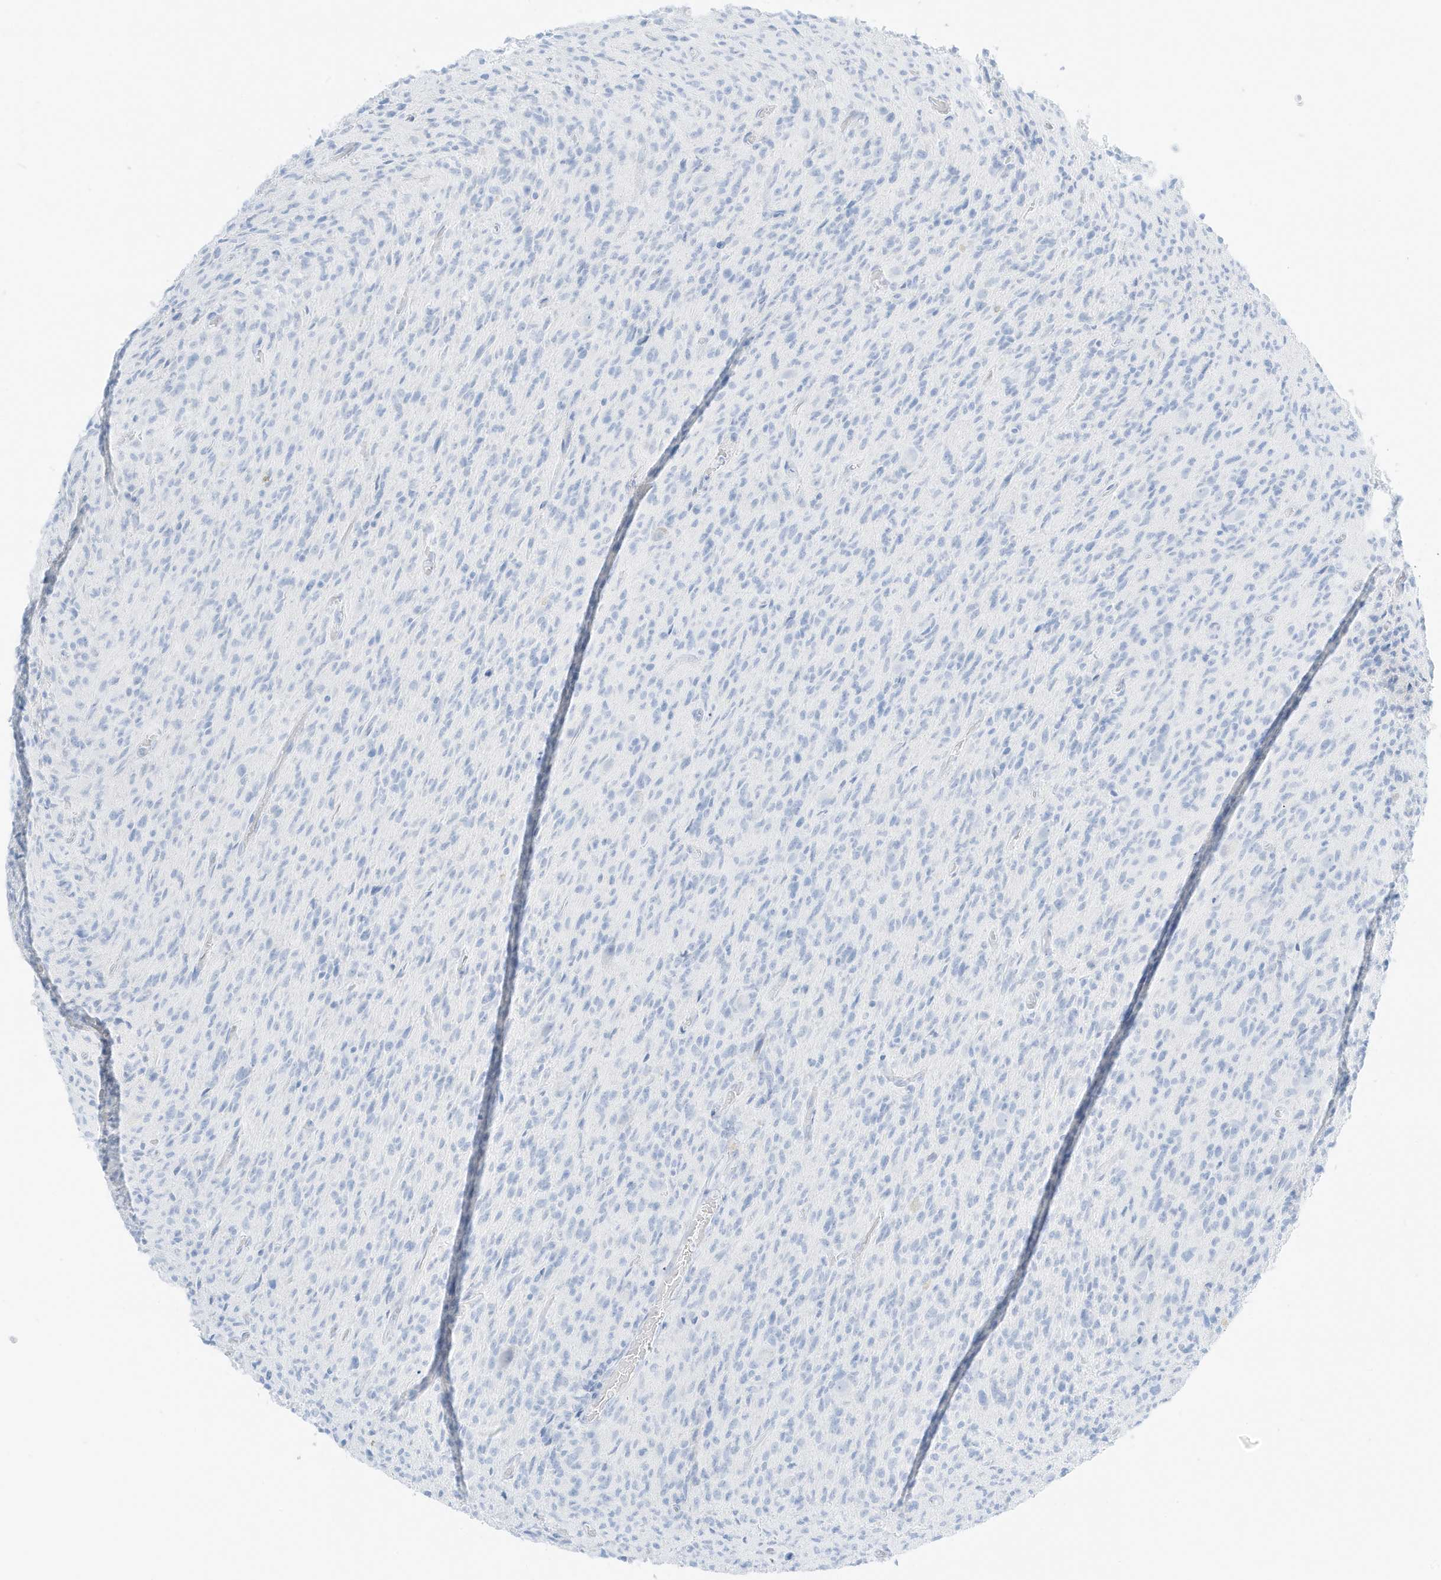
{"staining": {"intensity": "negative", "quantity": "none", "location": "none"}, "tissue": "glioma", "cell_type": "Tumor cells", "image_type": "cancer", "snomed": [{"axis": "morphology", "description": "Glioma, malignant, High grade"}, {"axis": "topography", "description": "Brain"}], "caption": "Protein analysis of glioma displays no significant expression in tumor cells.", "gene": "SLC22A13", "patient": {"sex": "female", "age": 57}}